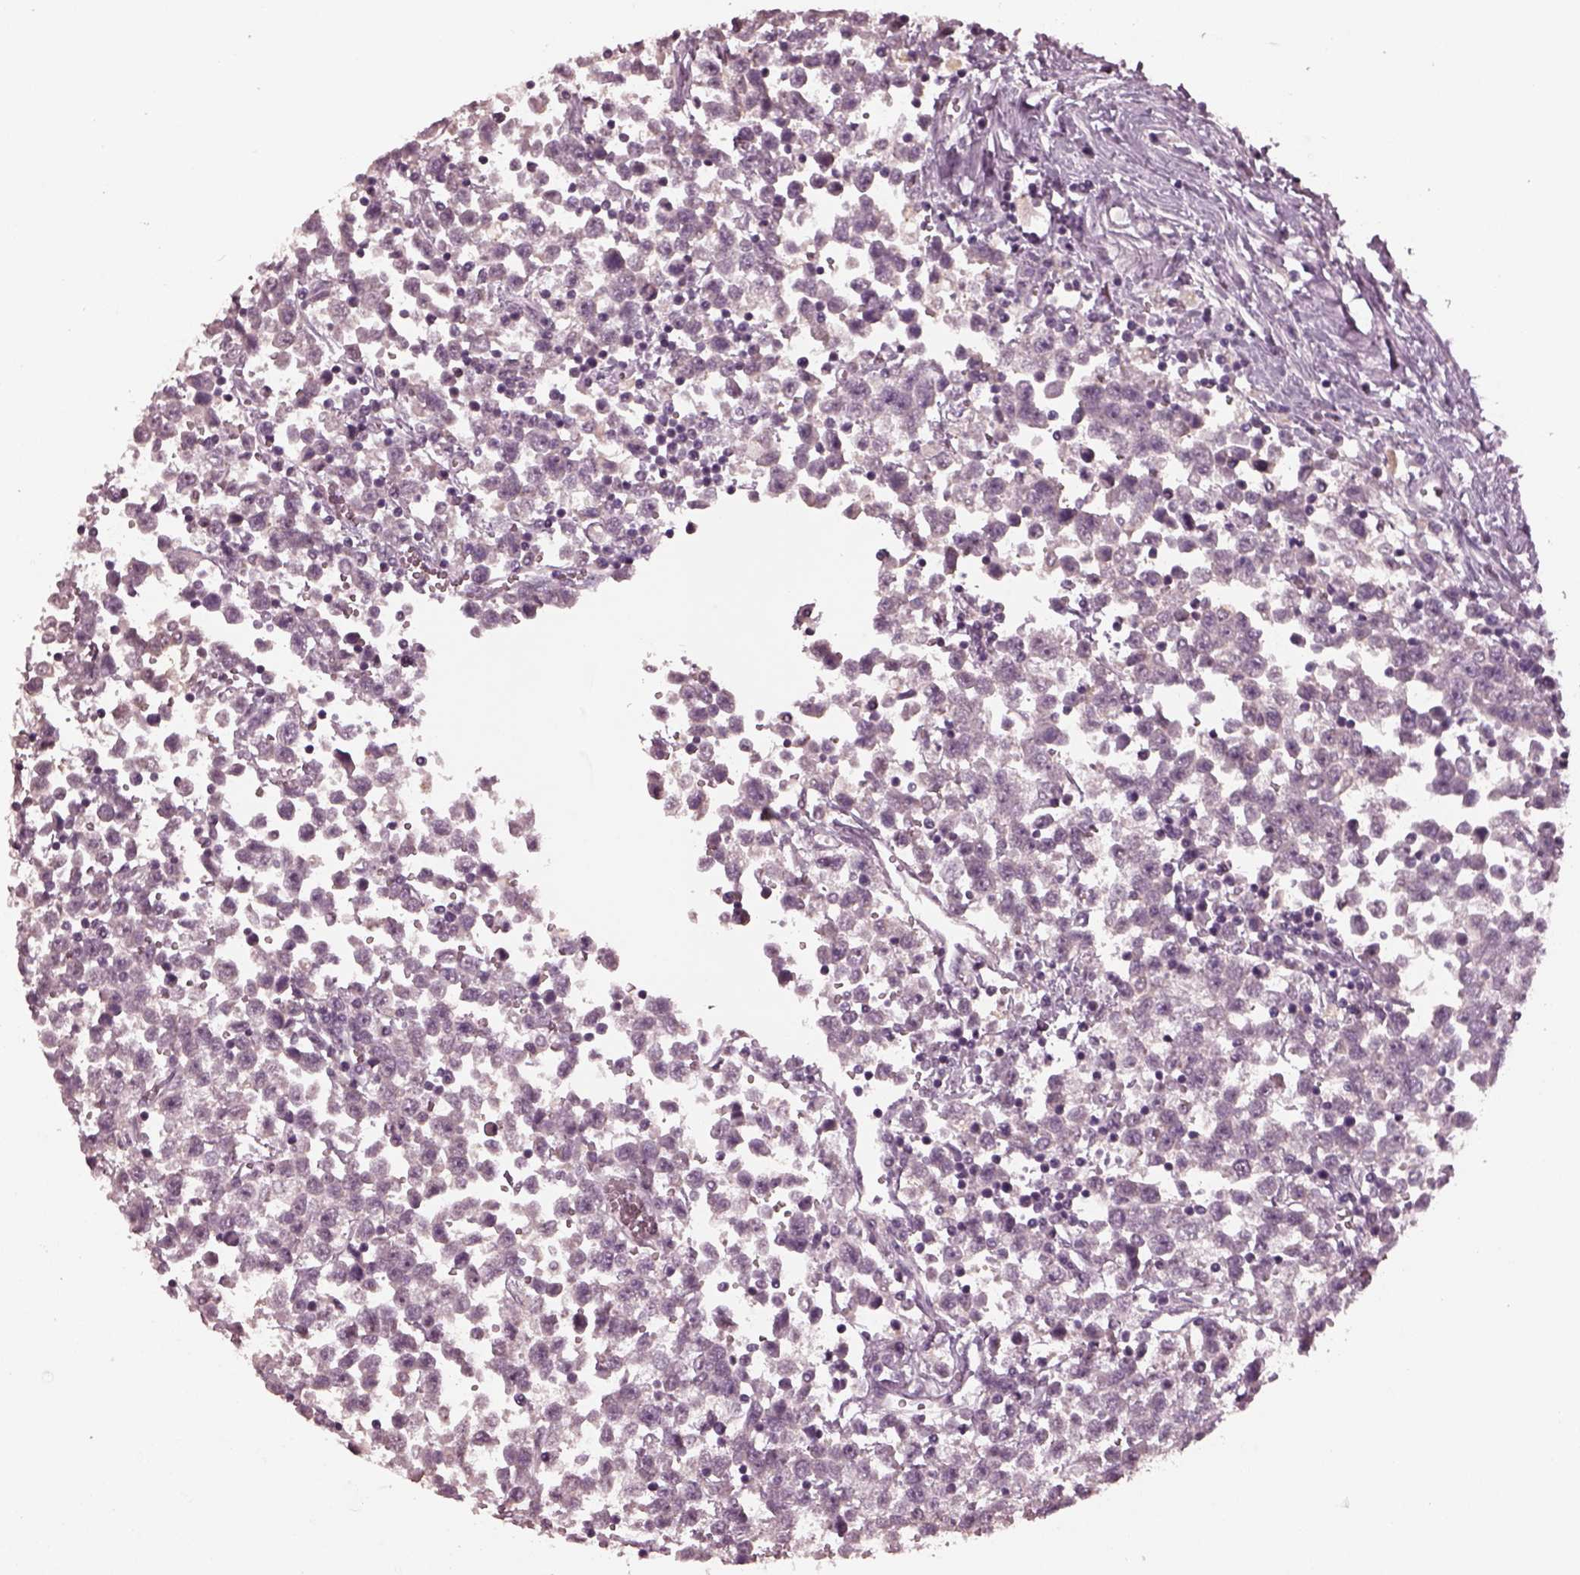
{"staining": {"intensity": "negative", "quantity": "none", "location": "none"}, "tissue": "testis cancer", "cell_type": "Tumor cells", "image_type": "cancer", "snomed": [{"axis": "morphology", "description": "Seminoma, NOS"}, {"axis": "topography", "description": "Testis"}], "caption": "Testis cancer was stained to show a protein in brown. There is no significant positivity in tumor cells. The staining was performed using DAB (3,3'-diaminobenzidine) to visualize the protein expression in brown, while the nuclei were stained in blue with hematoxylin (Magnification: 20x).", "gene": "RCVRN", "patient": {"sex": "male", "age": 34}}